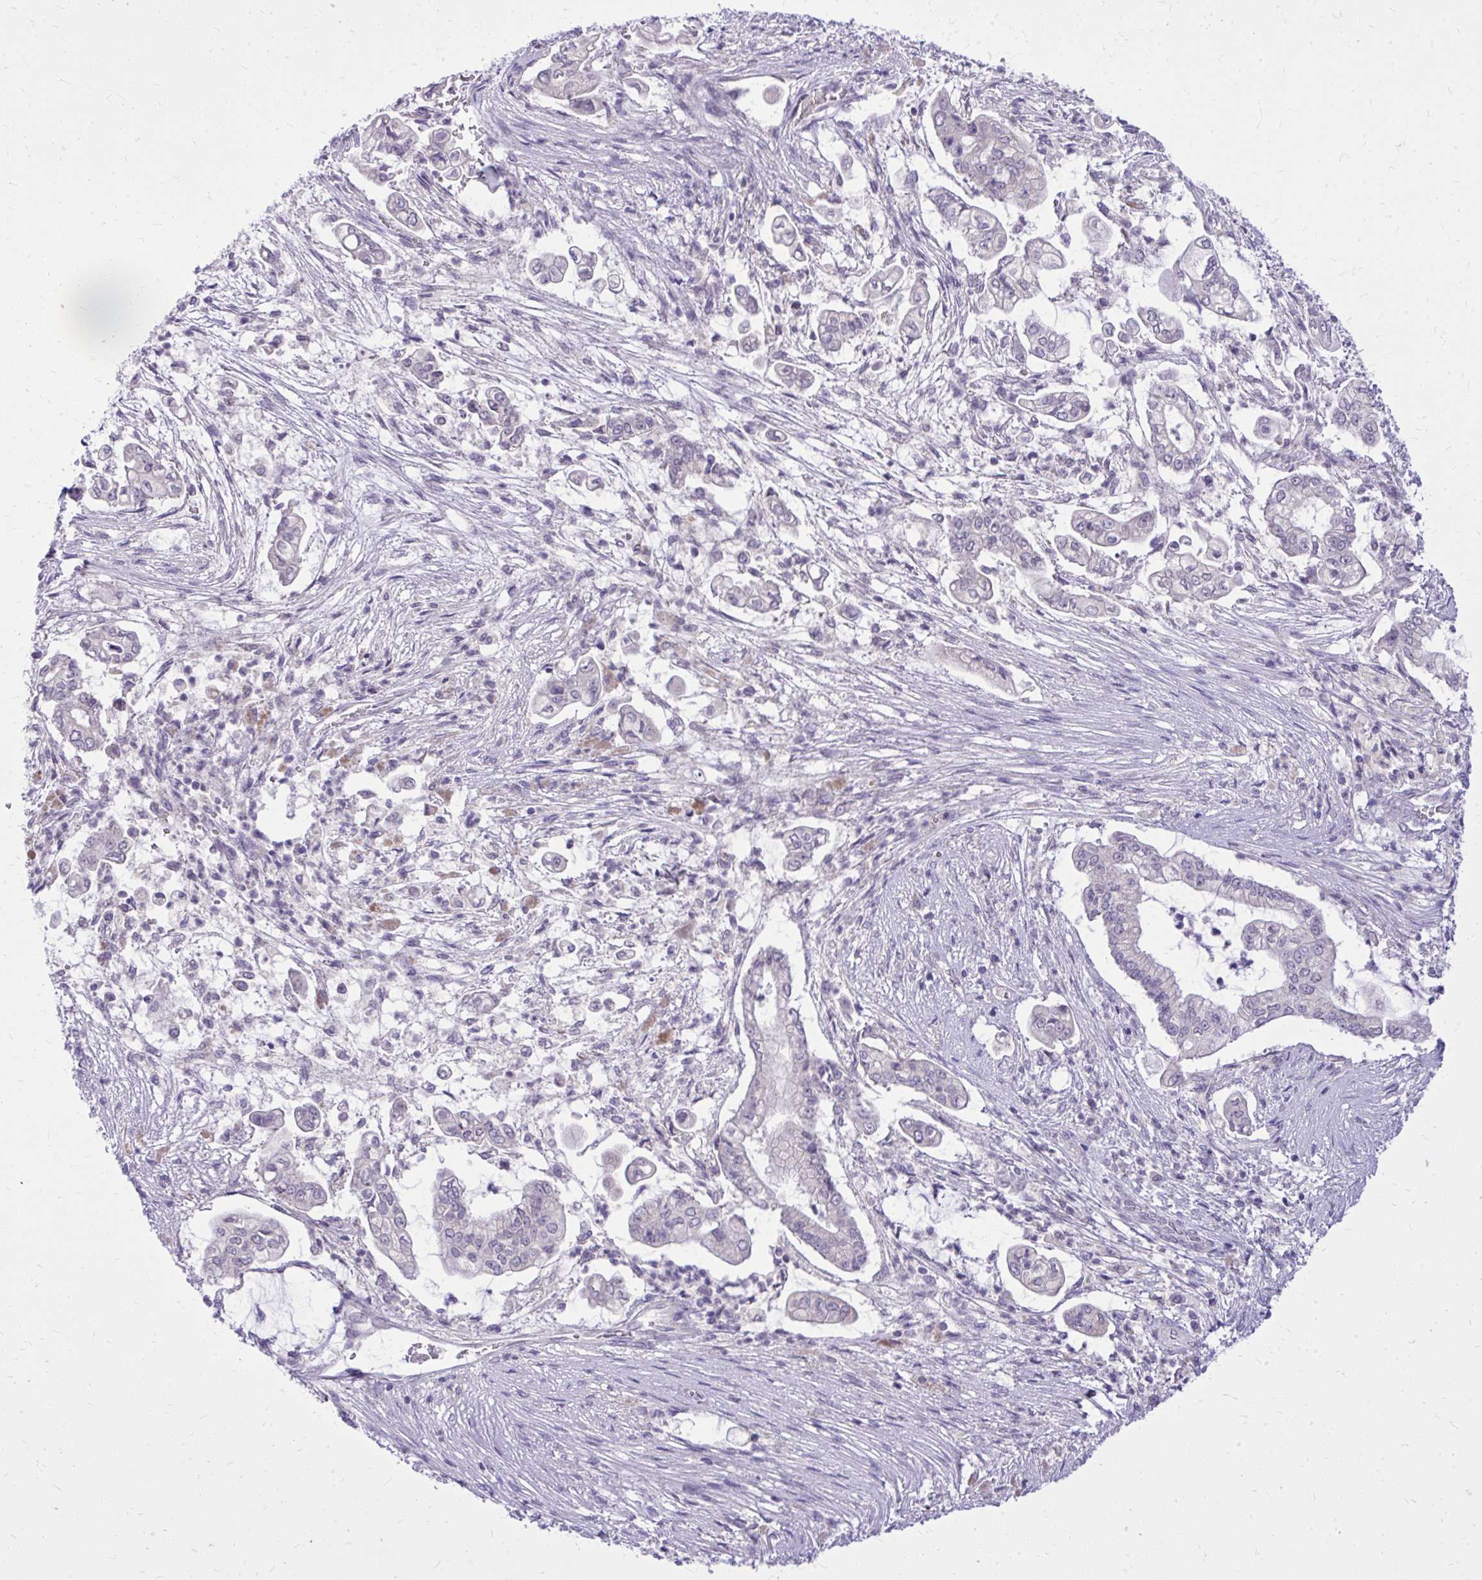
{"staining": {"intensity": "negative", "quantity": "none", "location": "none"}, "tissue": "pancreatic cancer", "cell_type": "Tumor cells", "image_type": "cancer", "snomed": [{"axis": "morphology", "description": "Adenocarcinoma, NOS"}, {"axis": "topography", "description": "Pancreas"}], "caption": "A micrograph of human adenocarcinoma (pancreatic) is negative for staining in tumor cells.", "gene": "DPY19L1", "patient": {"sex": "female", "age": 69}}